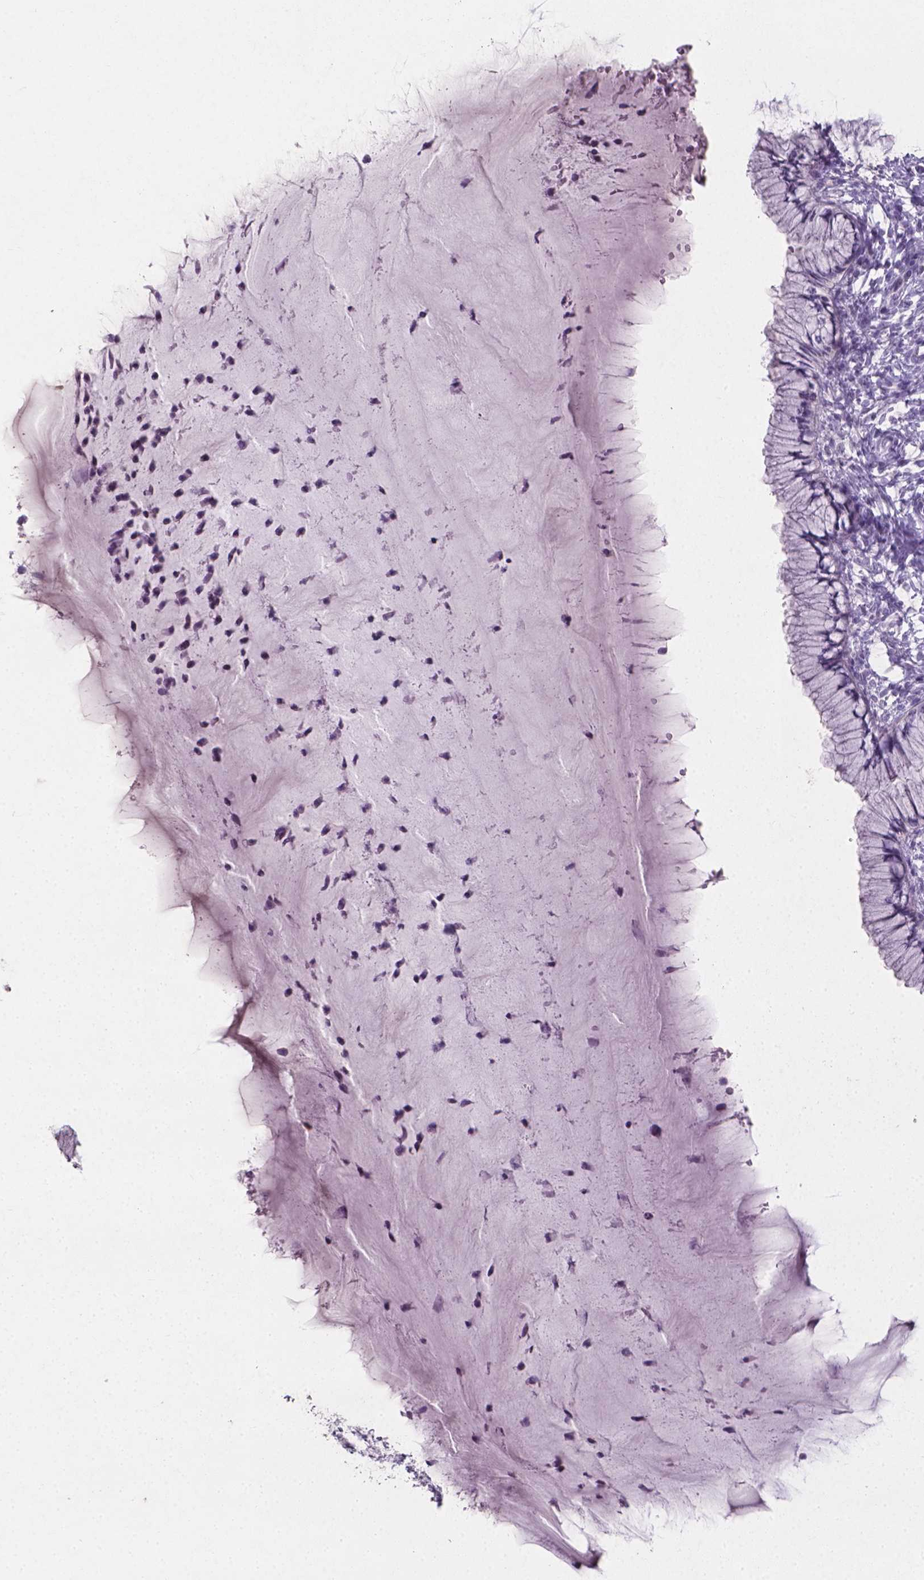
{"staining": {"intensity": "negative", "quantity": "none", "location": "none"}, "tissue": "cervix", "cell_type": "Glandular cells", "image_type": "normal", "snomed": [{"axis": "morphology", "description": "Normal tissue, NOS"}, {"axis": "topography", "description": "Cervix"}], "caption": "Immunohistochemistry (IHC) of benign cervix demonstrates no staining in glandular cells.", "gene": "XPNPEP2", "patient": {"sex": "female", "age": 37}}